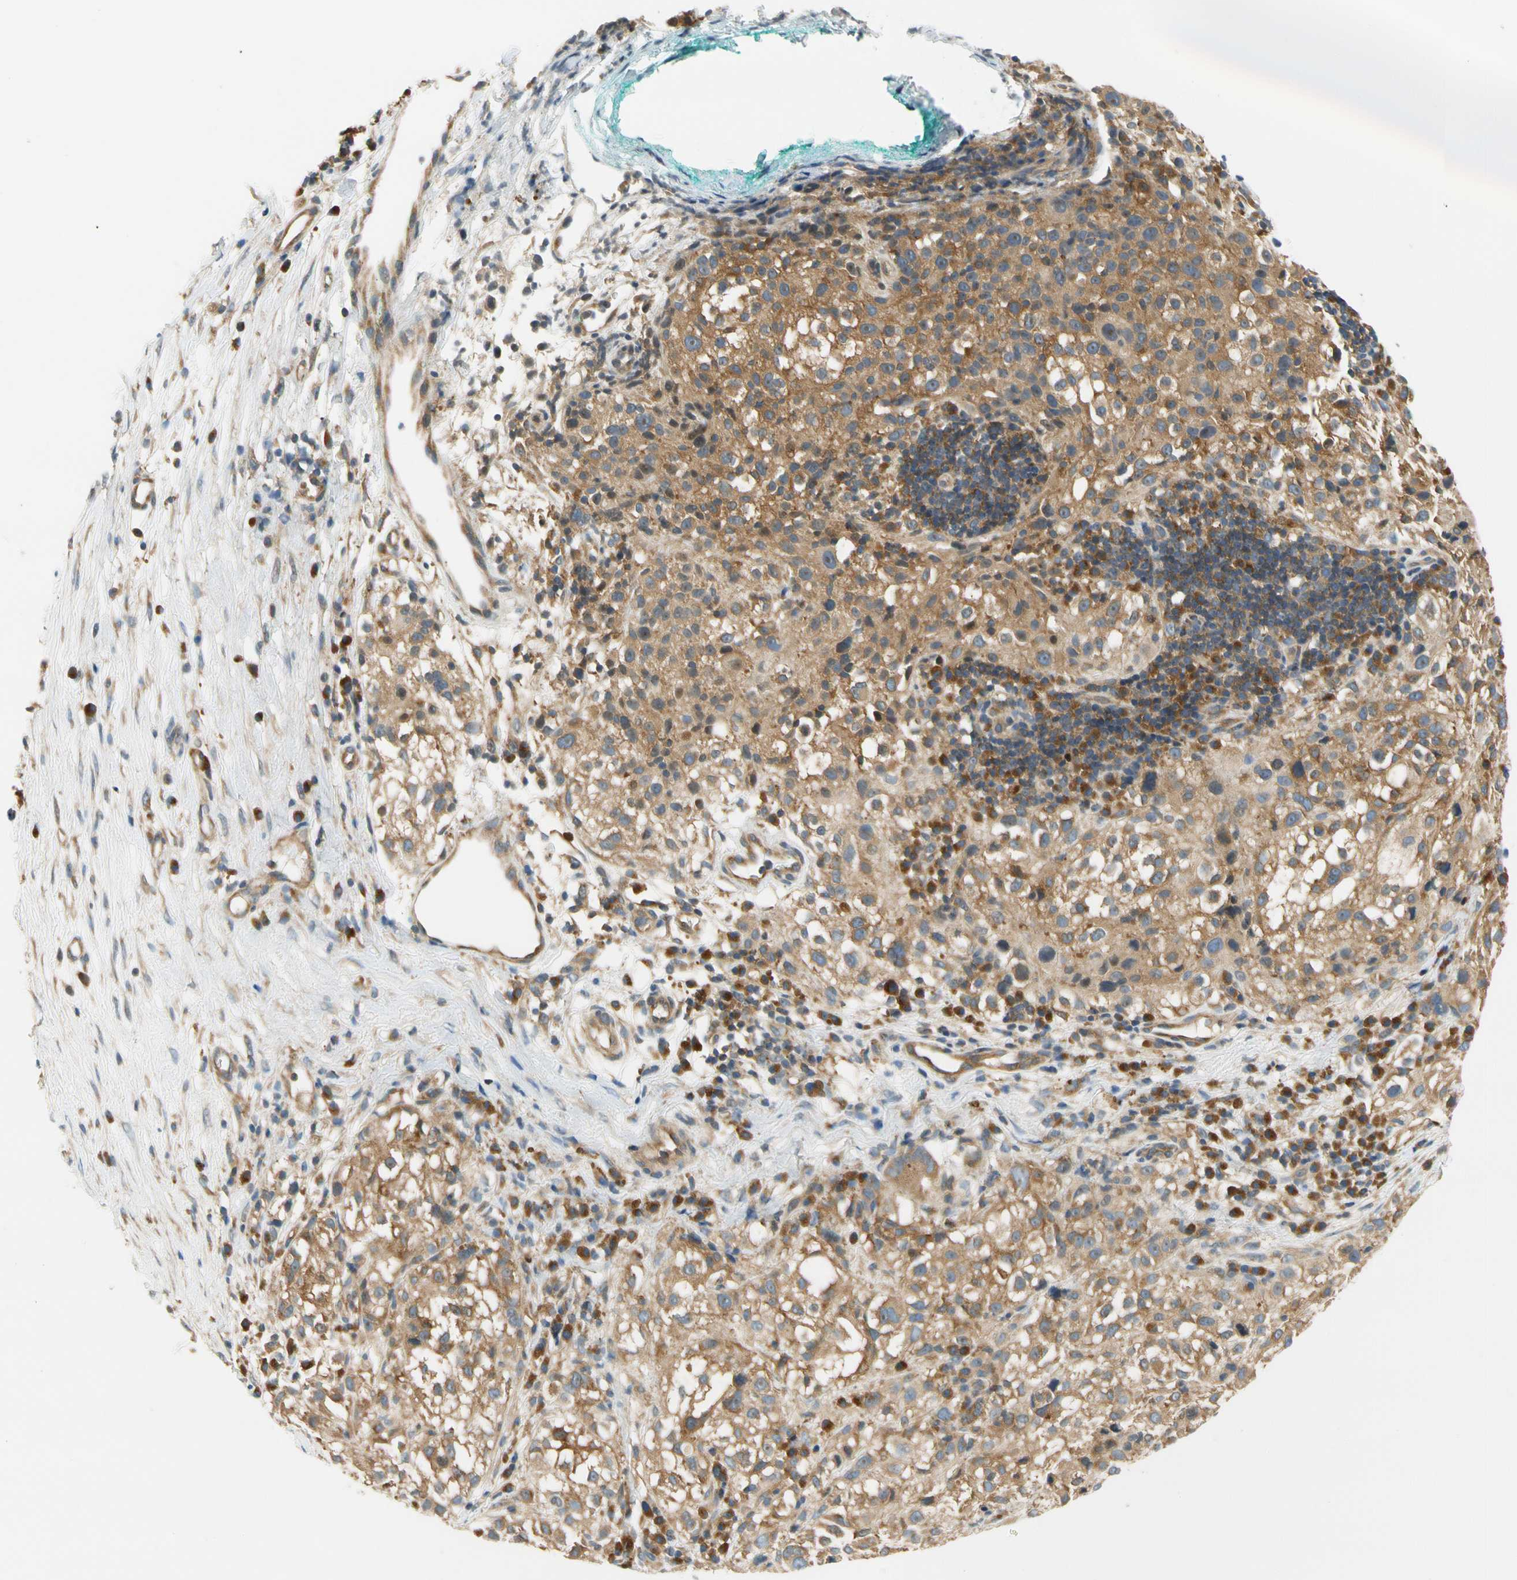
{"staining": {"intensity": "moderate", "quantity": ">75%", "location": "cytoplasmic/membranous"}, "tissue": "melanoma", "cell_type": "Tumor cells", "image_type": "cancer", "snomed": [{"axis": "morphology", "description": "Necrosis, NOS"}, {"axis": "morphology", "description": "Malignant melanoma, NOS"}, {"axis": "topography", "description": "Skin"}], "caption": "High-magnification brightfield microscopy of malignant melanoma stained with DAB (brown) and counterstained with hematoxylin (blue). tumor cells exhibit moderate cytoplasmic/membranous positivity is identified in approximately>75% of cells.", "gene": "LRRC47", "patient": {"sex": "female", "age": 87}}